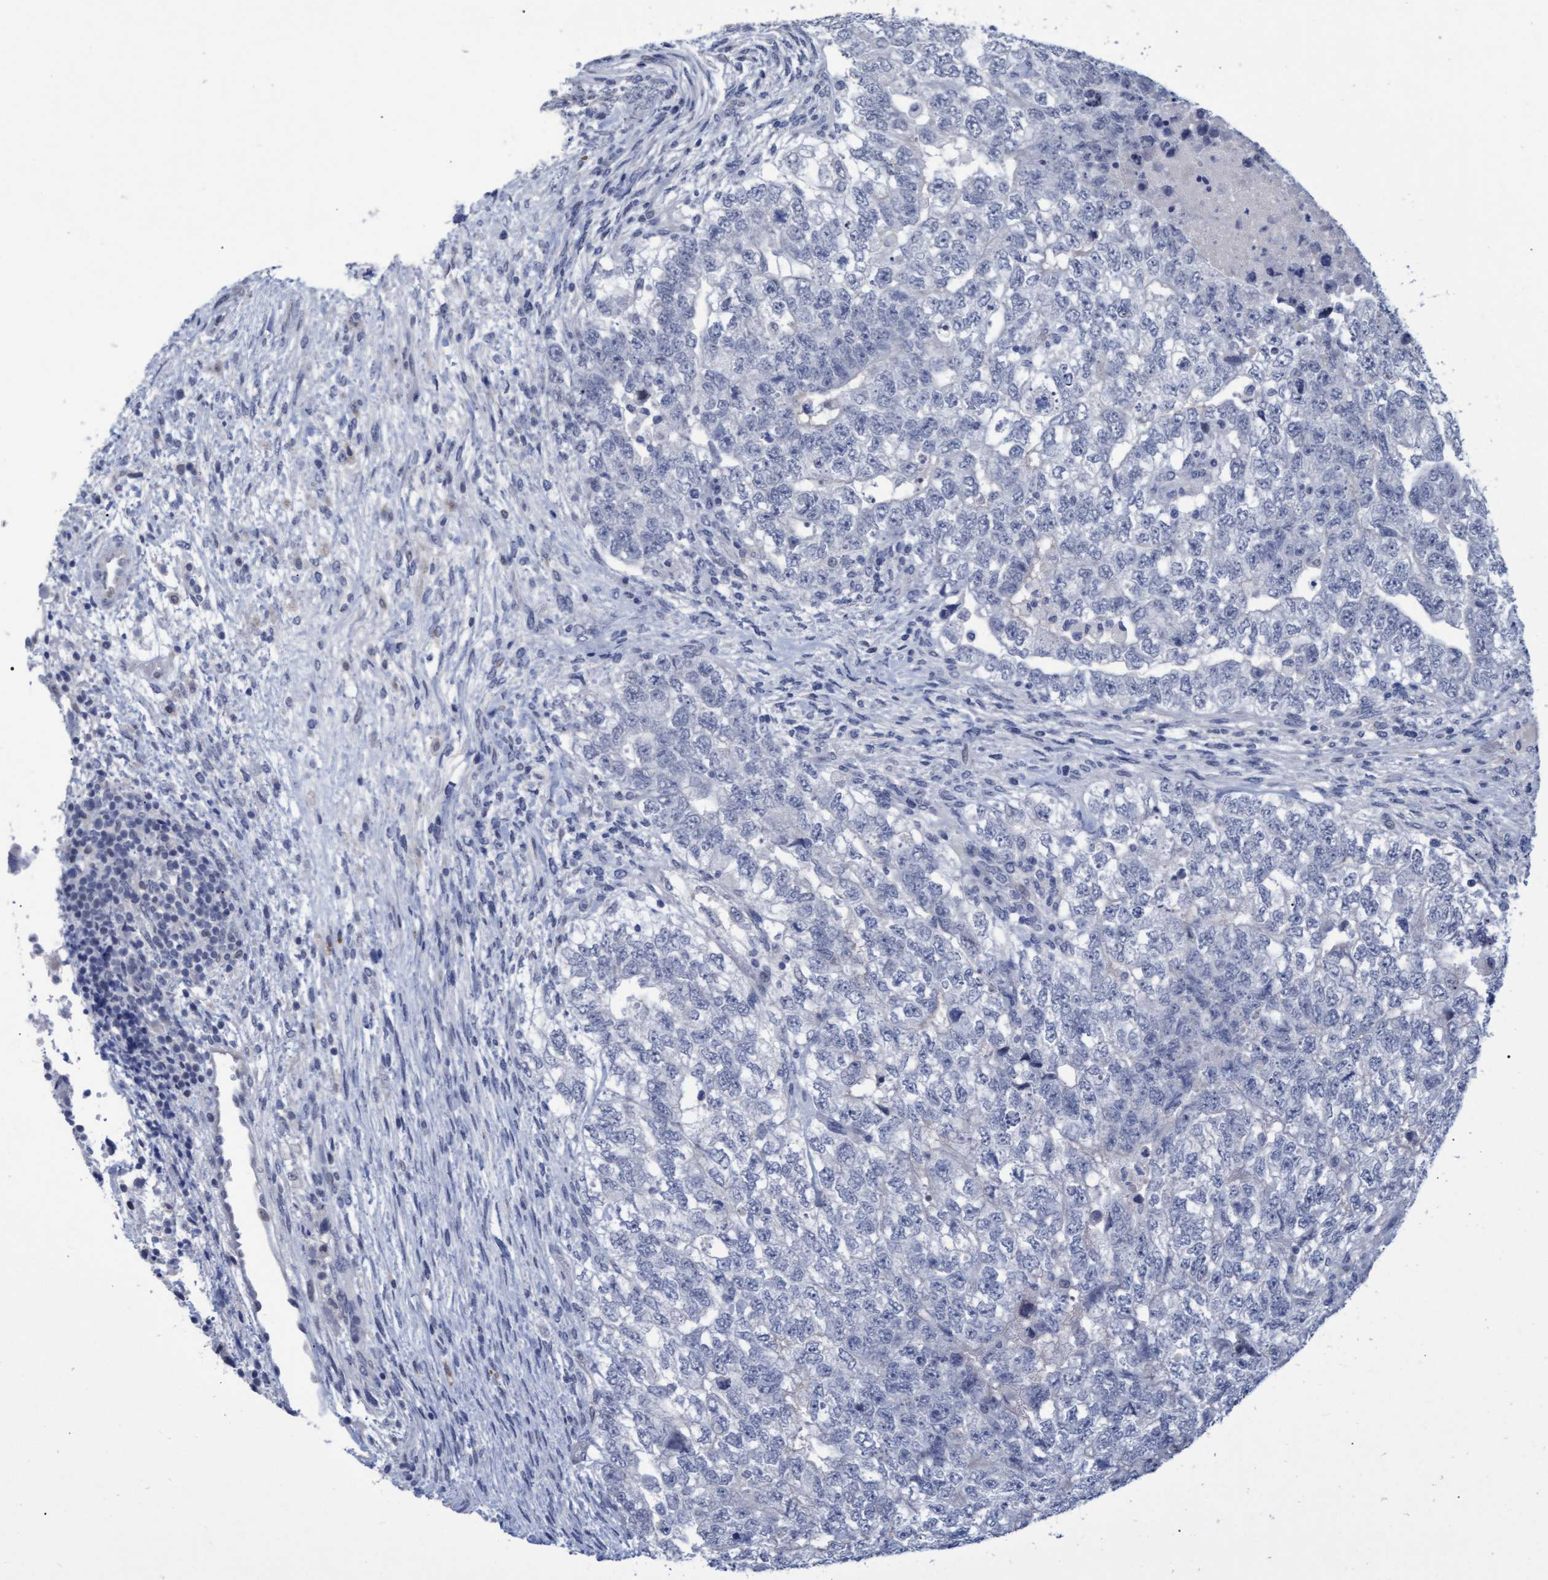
{"staining": {"intensity": "negative", "quantity": "none", "location": "none"}, "tissue": "testis cancer", "cell_type": "Tumor cells", "image_type": "cancer", "snomed": [{"axis": "morphology", "description": "Carcinoma, Embryonal, NOS"}, {"axis": "topography", "description": "Testis"}], "caption": "A micrograph of human testis embryonal carcinoma is negative for staining in tumor cells. Brightfield microscopy of IHC stained with DAB (brown) and hematoxylin (blue), captured at high magnification.", "gene": "PROCA1", "patient": {"sex": "male", "age": 36}}